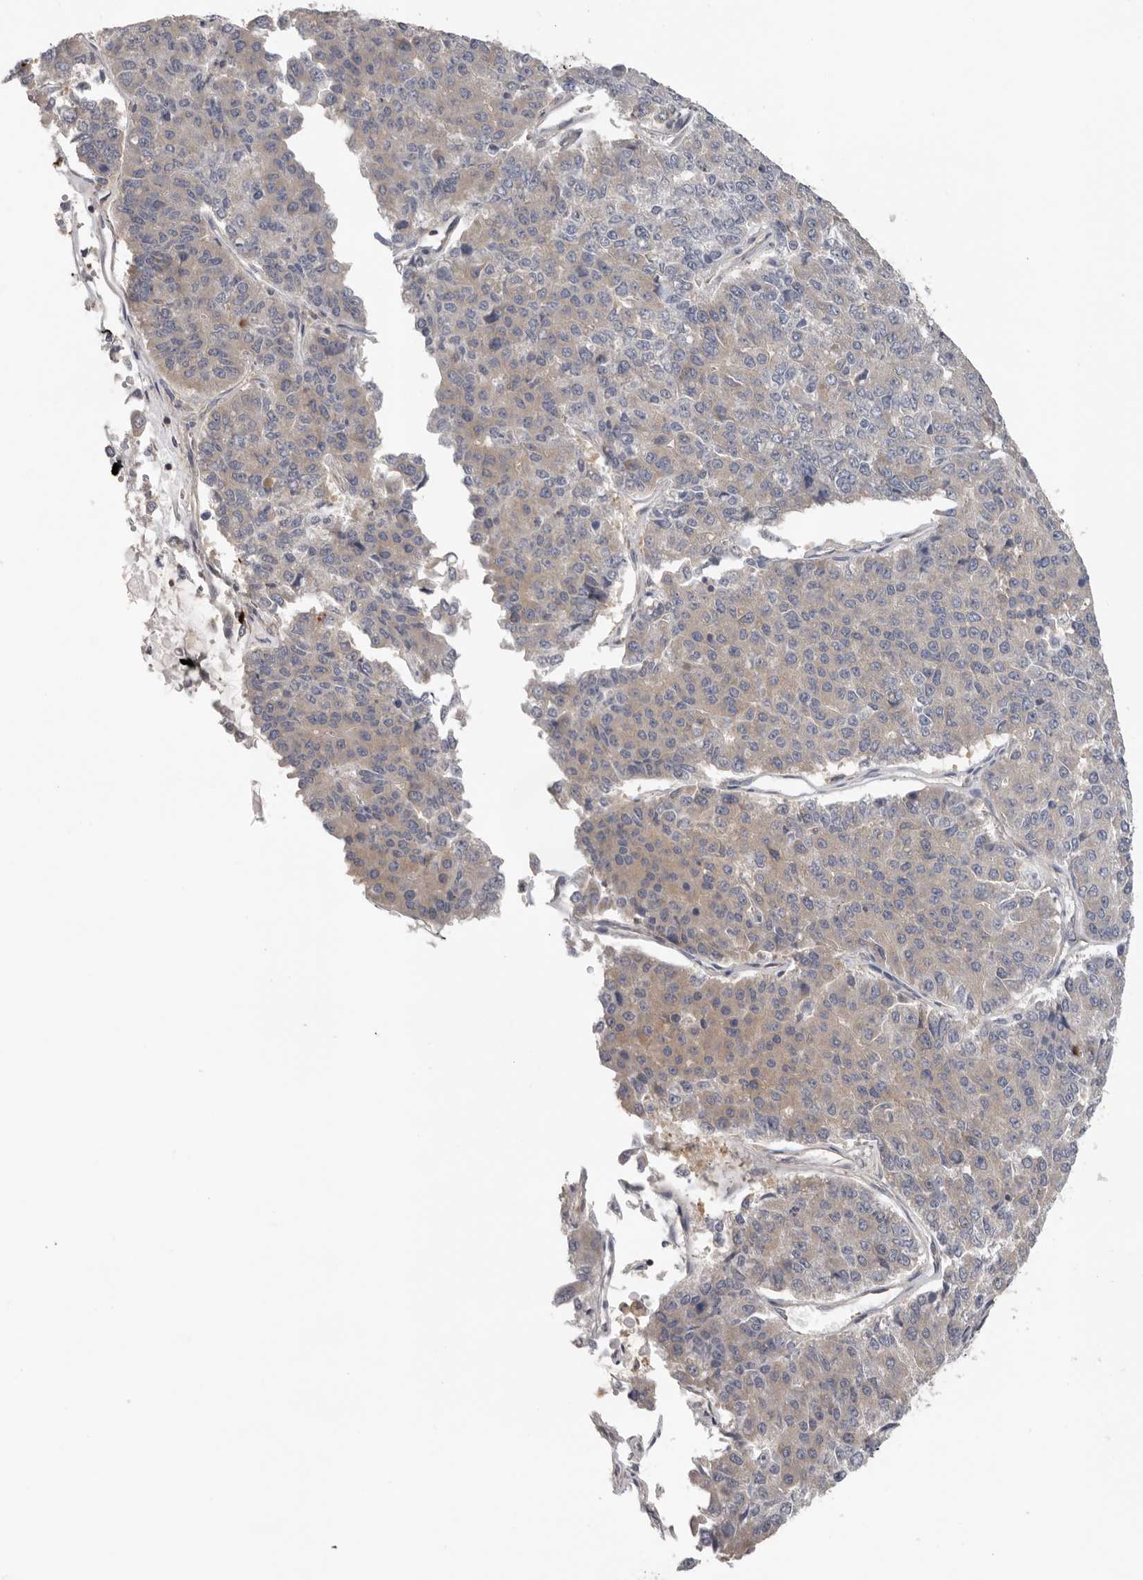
{"staining": {"intensity": "weak", "quantity": "<25%", "location": "cytoplasmic/membranous"}, "tissue": "pancreatic cancer", "cell_type": "Tumor cells", "image_type": "cancer", "snomed": [{"axis": "morphology", "description": "Adenocarcinoma, NOS"}, {"axis": "topography", "description": "Pancreas"}], "caption": "This is an IHC image of human adenocarcinoma (pancreatic). There is no positivity in tumor cells.", "gene": "PPP1R42", "patient": {"sex": "male", "age": 50}}